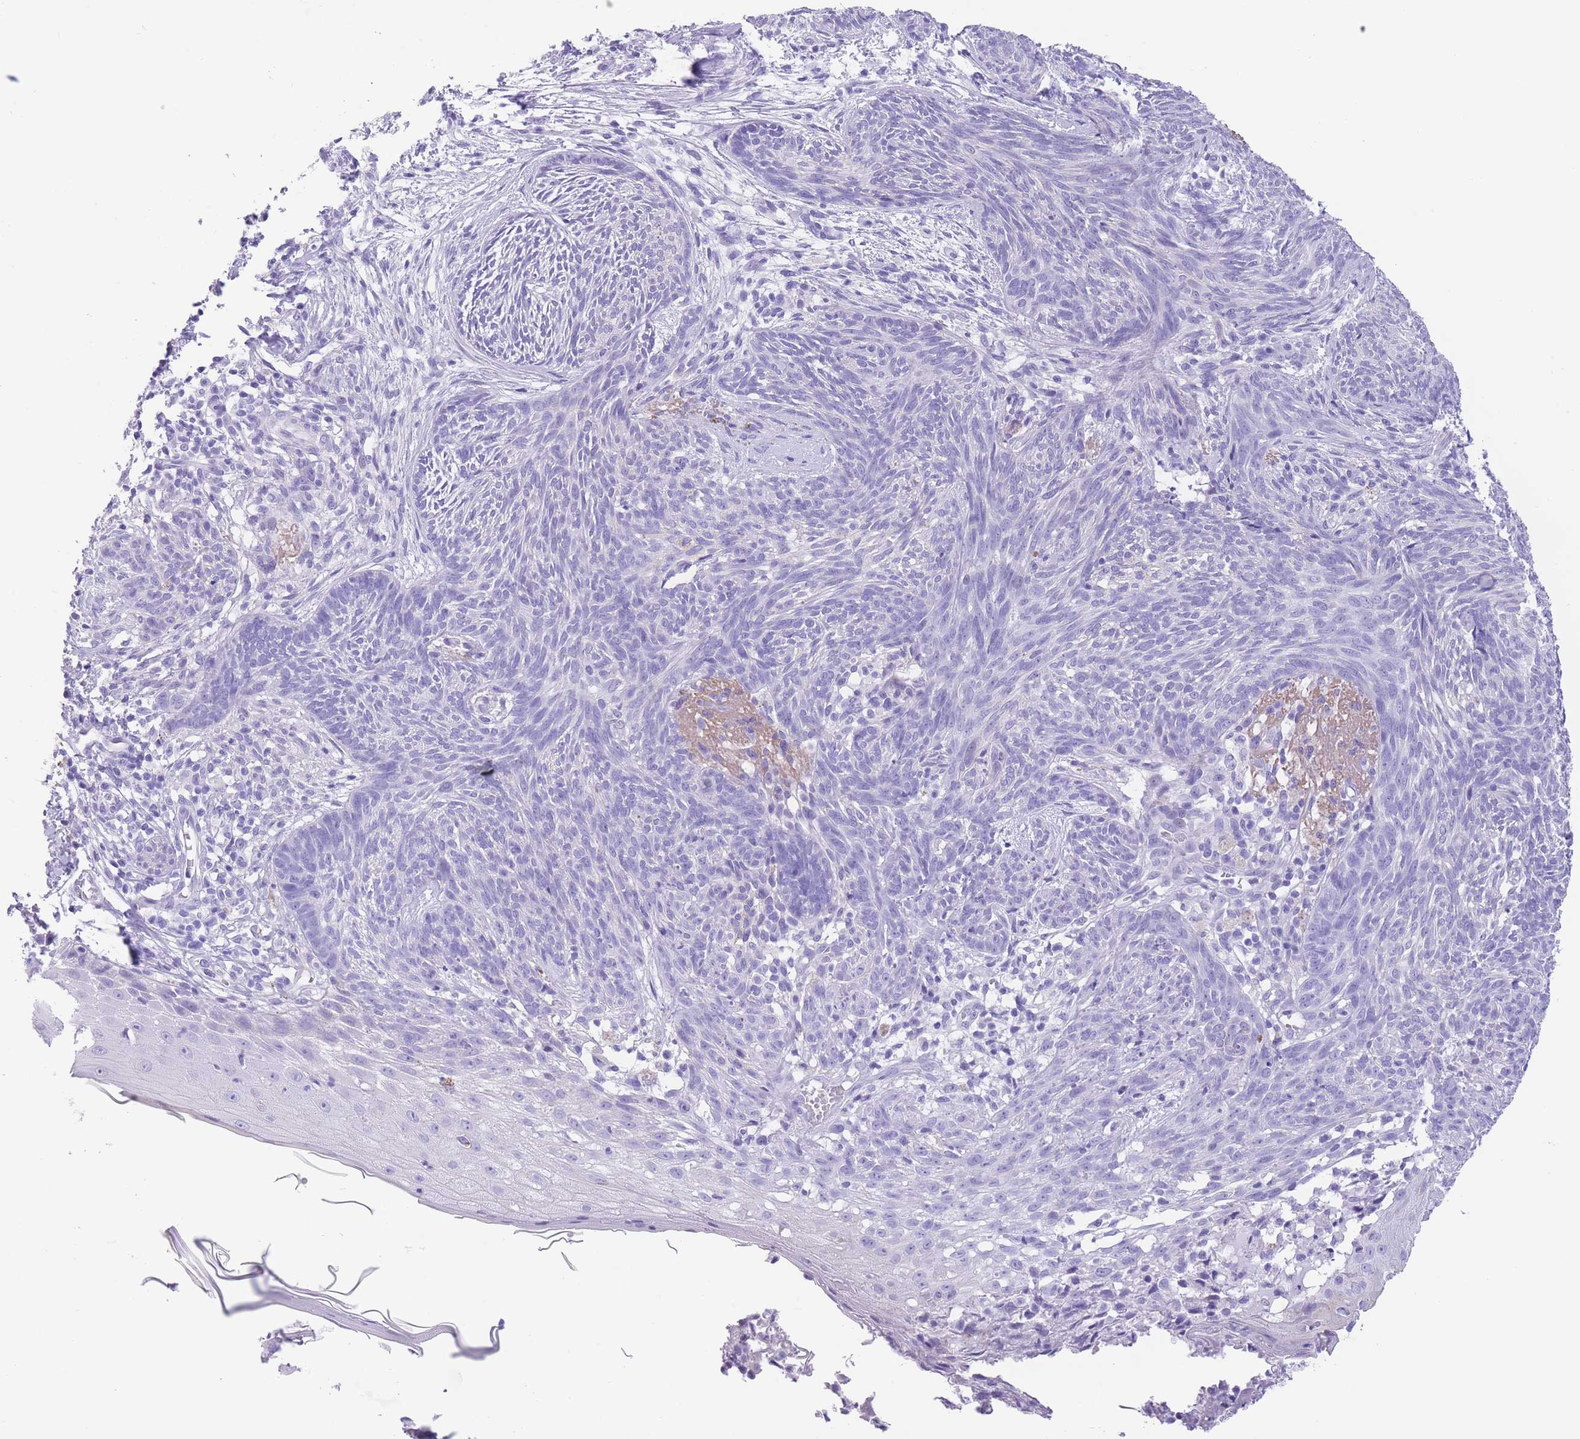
{"staining": {"intensity": "negative", "quantity": "none", "location": "none"}, "tissue": "skin cancer", "cell_type": "Tumor cells", "image_type": "cancer", "snomed": [{"axis": "morphology", "description": "Basal cell carcinoma"}, {"axis": "topography", "description": "Skin"}], "caption": "DAB immunohistochemical staining of skin cancer (basal cell carcinoma) exhibits no significant staining in tumor cells. The staining is performed using DAB (3,3'-diaminobenzidine) brown chromogen with nuclei counter-stained in using hematoxylin.", "gene": "RAI2", "patient": {"sex": "male", "age": 73}}